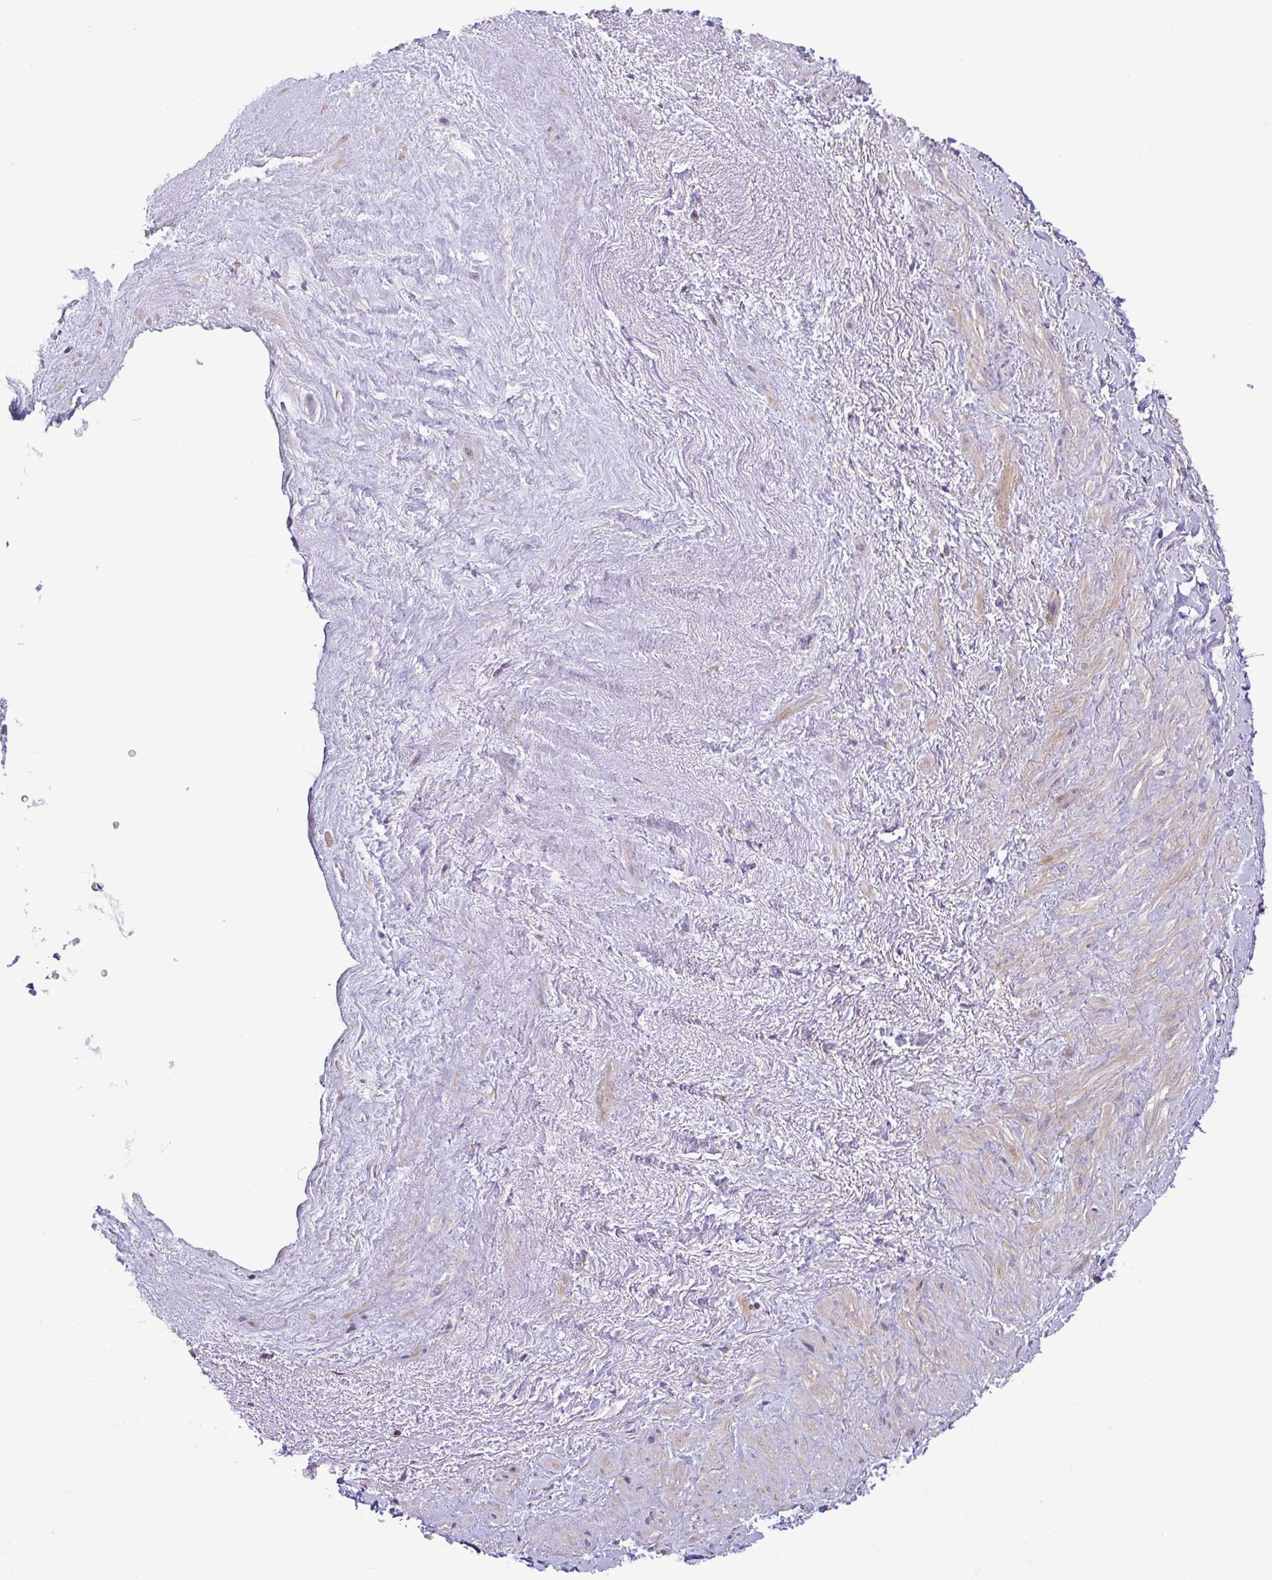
{"staining": {"intensity": "weak", "quantity": "25%-75%", "location": "cytoplasmic/membranous"}, "tissue": "heart muscle", "cell_type": "Cardiomyocytes", "image_type": "normal", "snomed": [{"axis": "morphology", "description": "Normal tissue, NOS"}, {"axis": "topography", "description": "Heart"}], "caption": "Immunohistochemical staining of normal human heart muscle displays weak cytoplasmic/membranous protein positivity in about 25%-75% of cardiomyocytes.", "gene": "LMF2", "patient": {"sex": "male", "age": 62}}